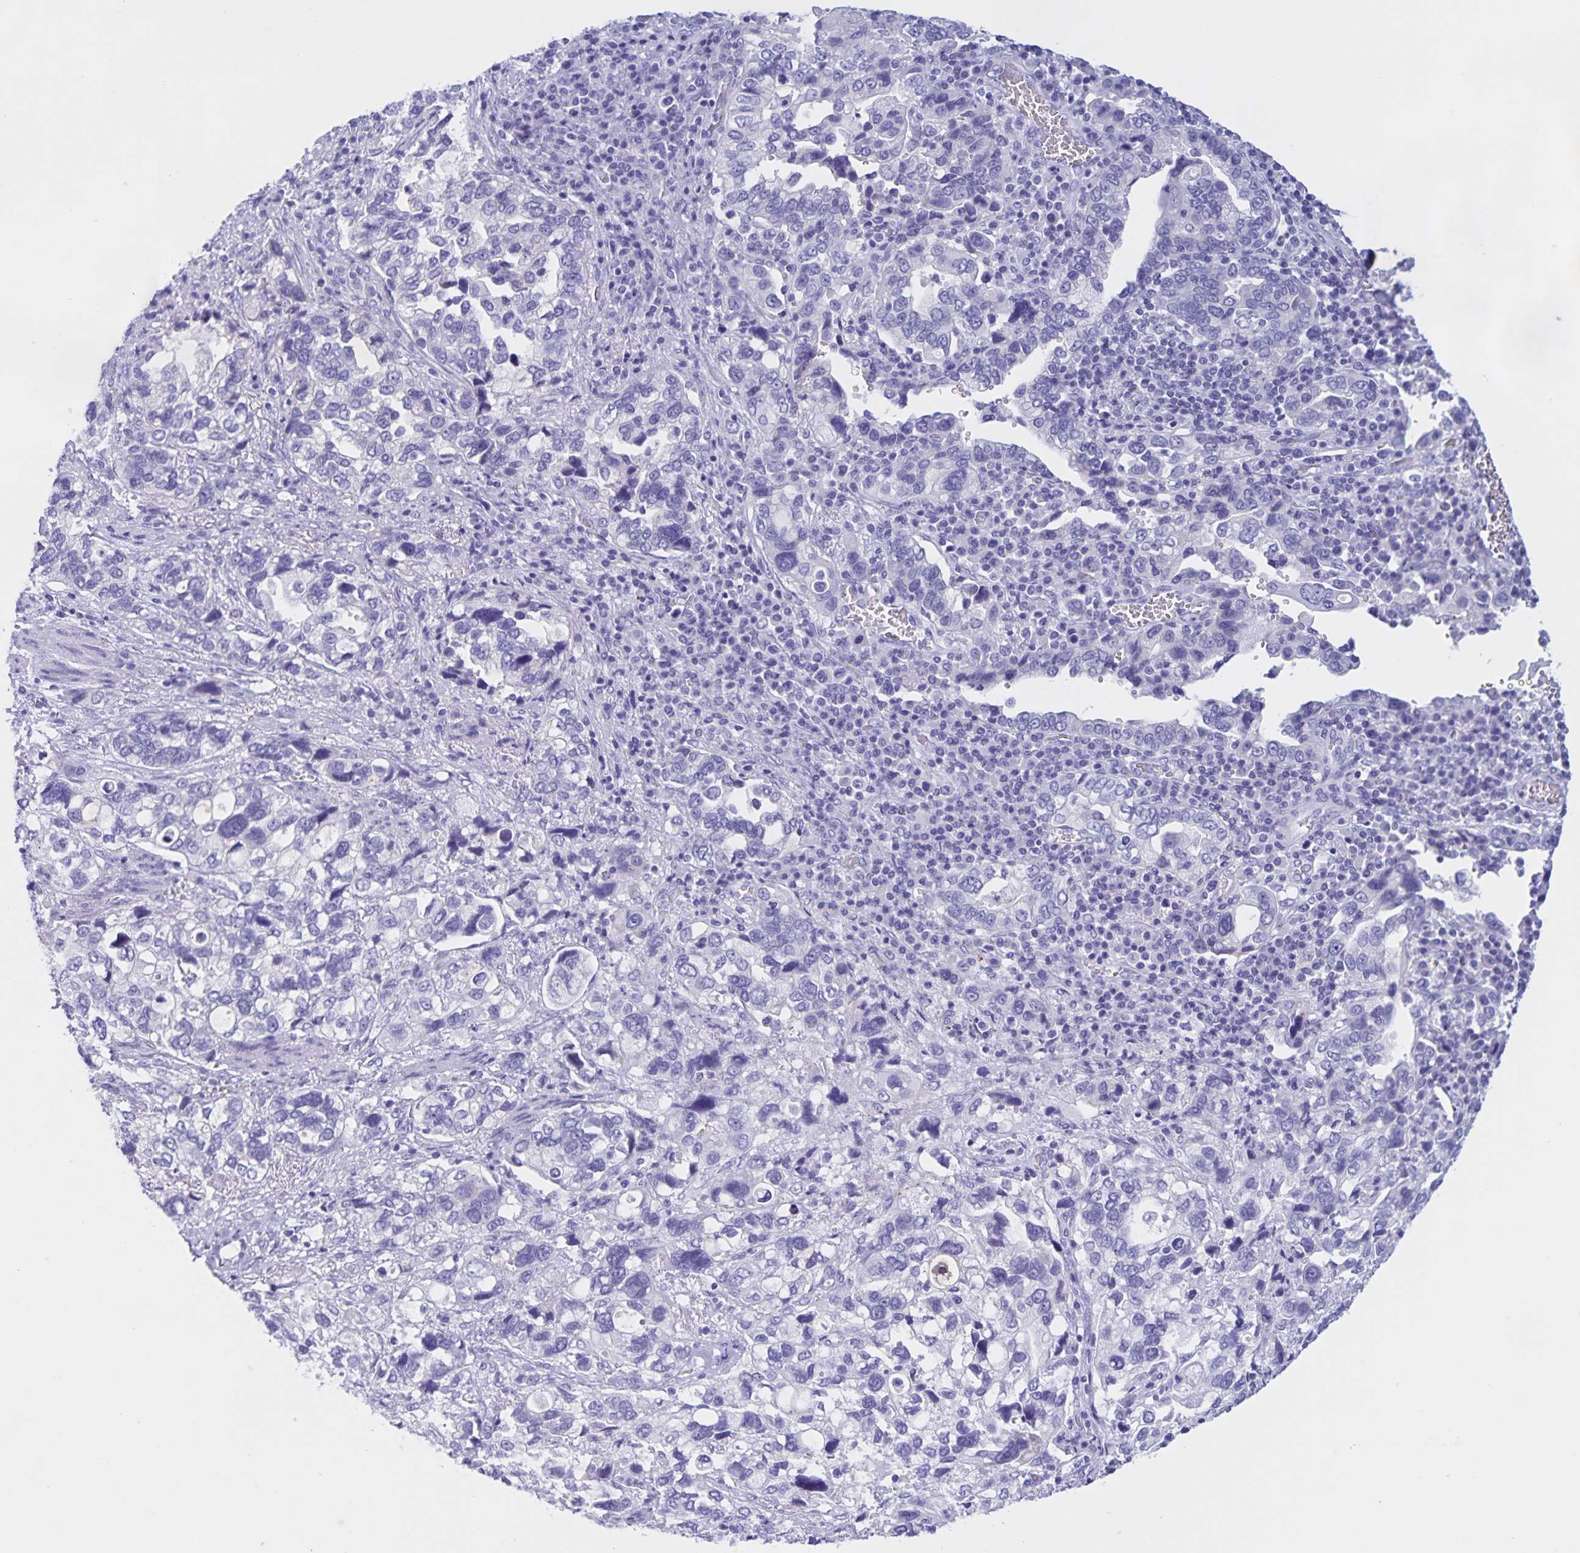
{"staining": {"intensity": "negative", "quantity": "none", "location": "none"}, "tissue": "stomach cancer", "cell_type": "Tumor cells", "image_type": "cancer", "snomed": [{"axis": "morphology", "description": "Adenocarcinoma, NOS"}, {"axis": "topography", "description": "Stomach, upper"}], "caption": "Human adenocarcinoma (stomach) stained for a protein using IHC demonstrates no expression in tumor cells.", "gene": "CATSPER4", "patient": {"sex": "female", "age": 81}}